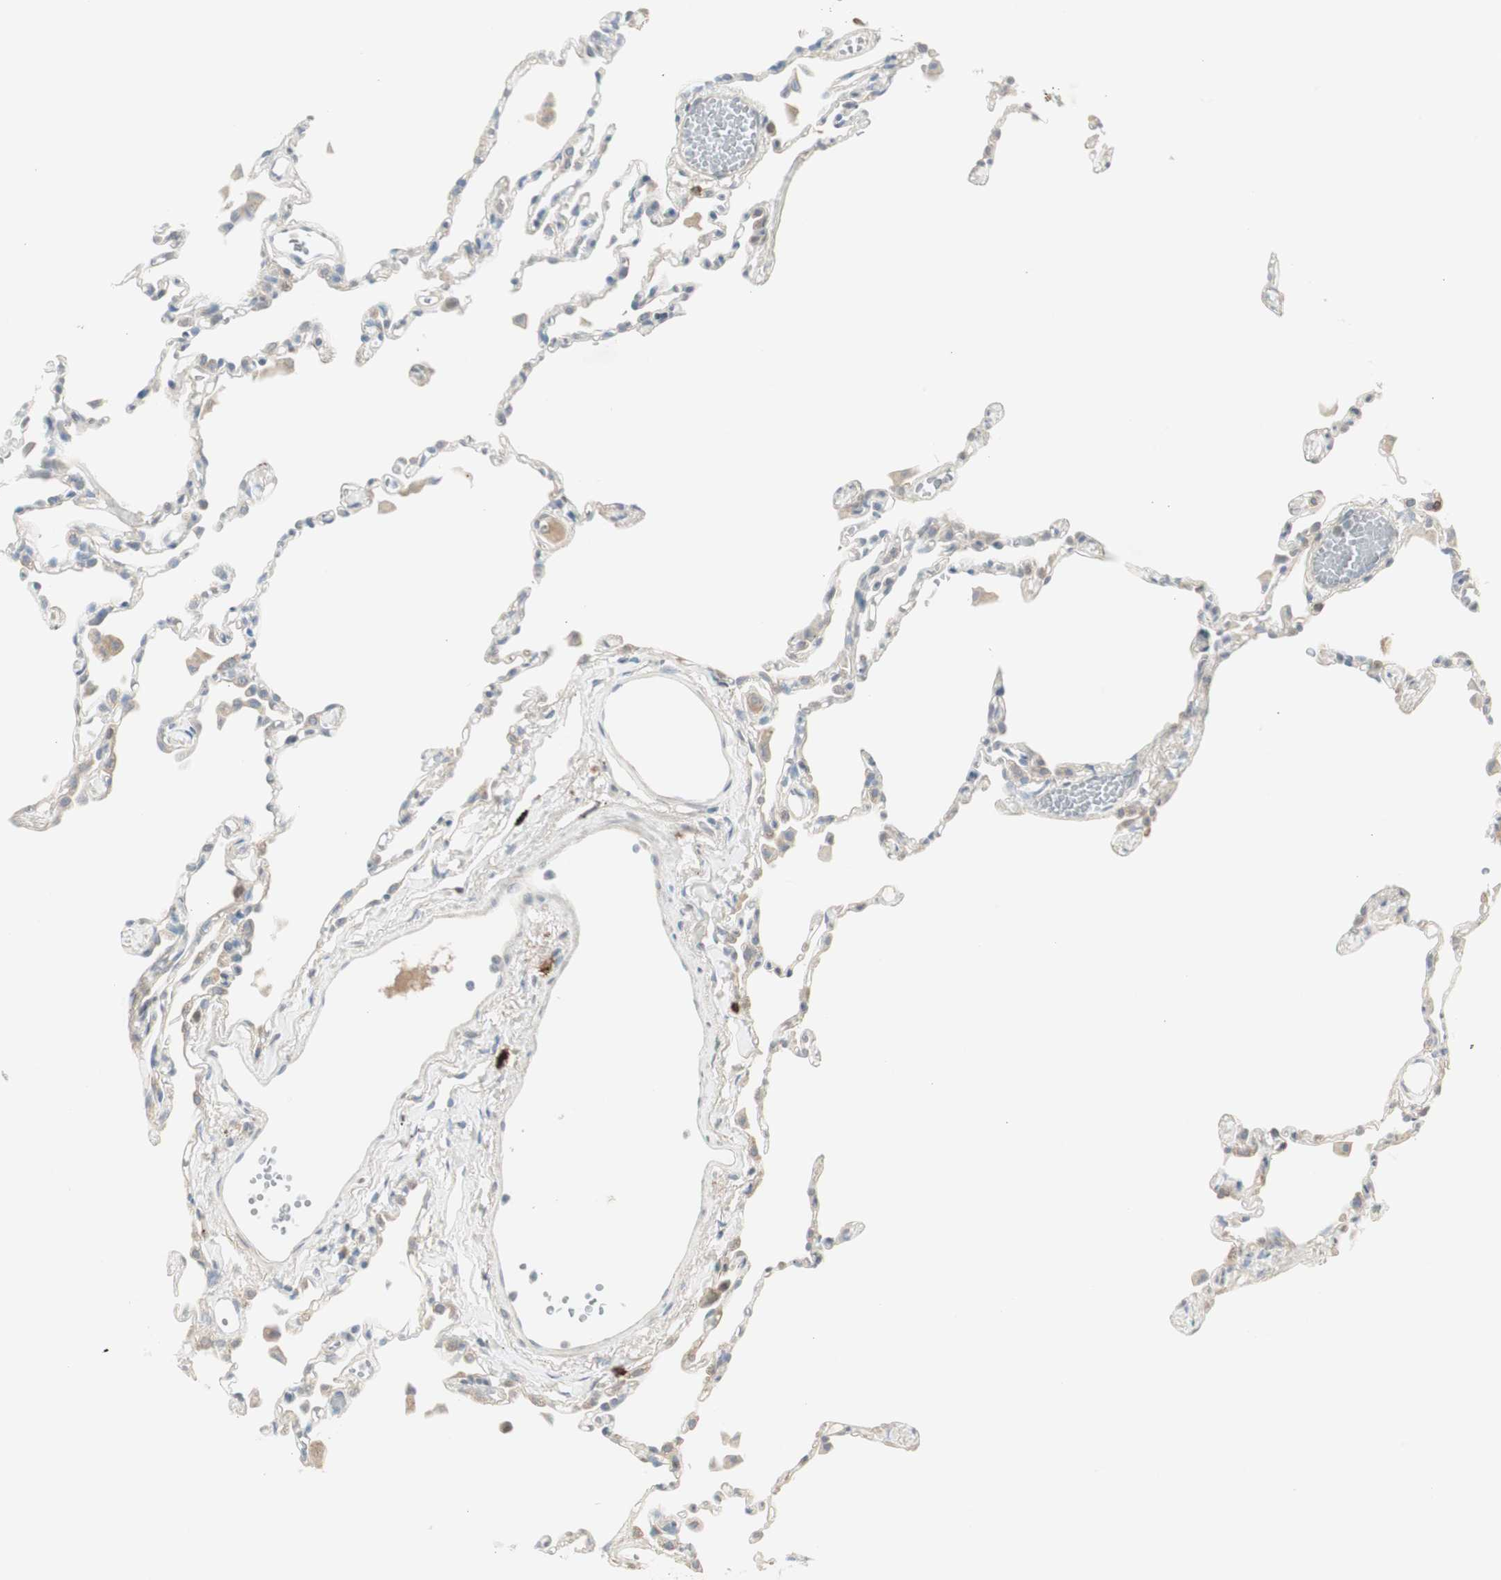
{"staining": {"intensity": "negative", "quantity": "none", "location": "none"}, "tissue": "lung", "cell_type": "Alveolar cells", "image_type": "normal", "snomed": [{"axis": "morphology", "description": "Normal tissue, NOS"}, {"axis": "topography", "description": "Lung"}], "caption": "This is an immunohistochemistry histopathology image of benign lung. There is no staining in alveolar cells.", "gene": "MAPRE3", "patient": {"sex": "female", "age": 49}}